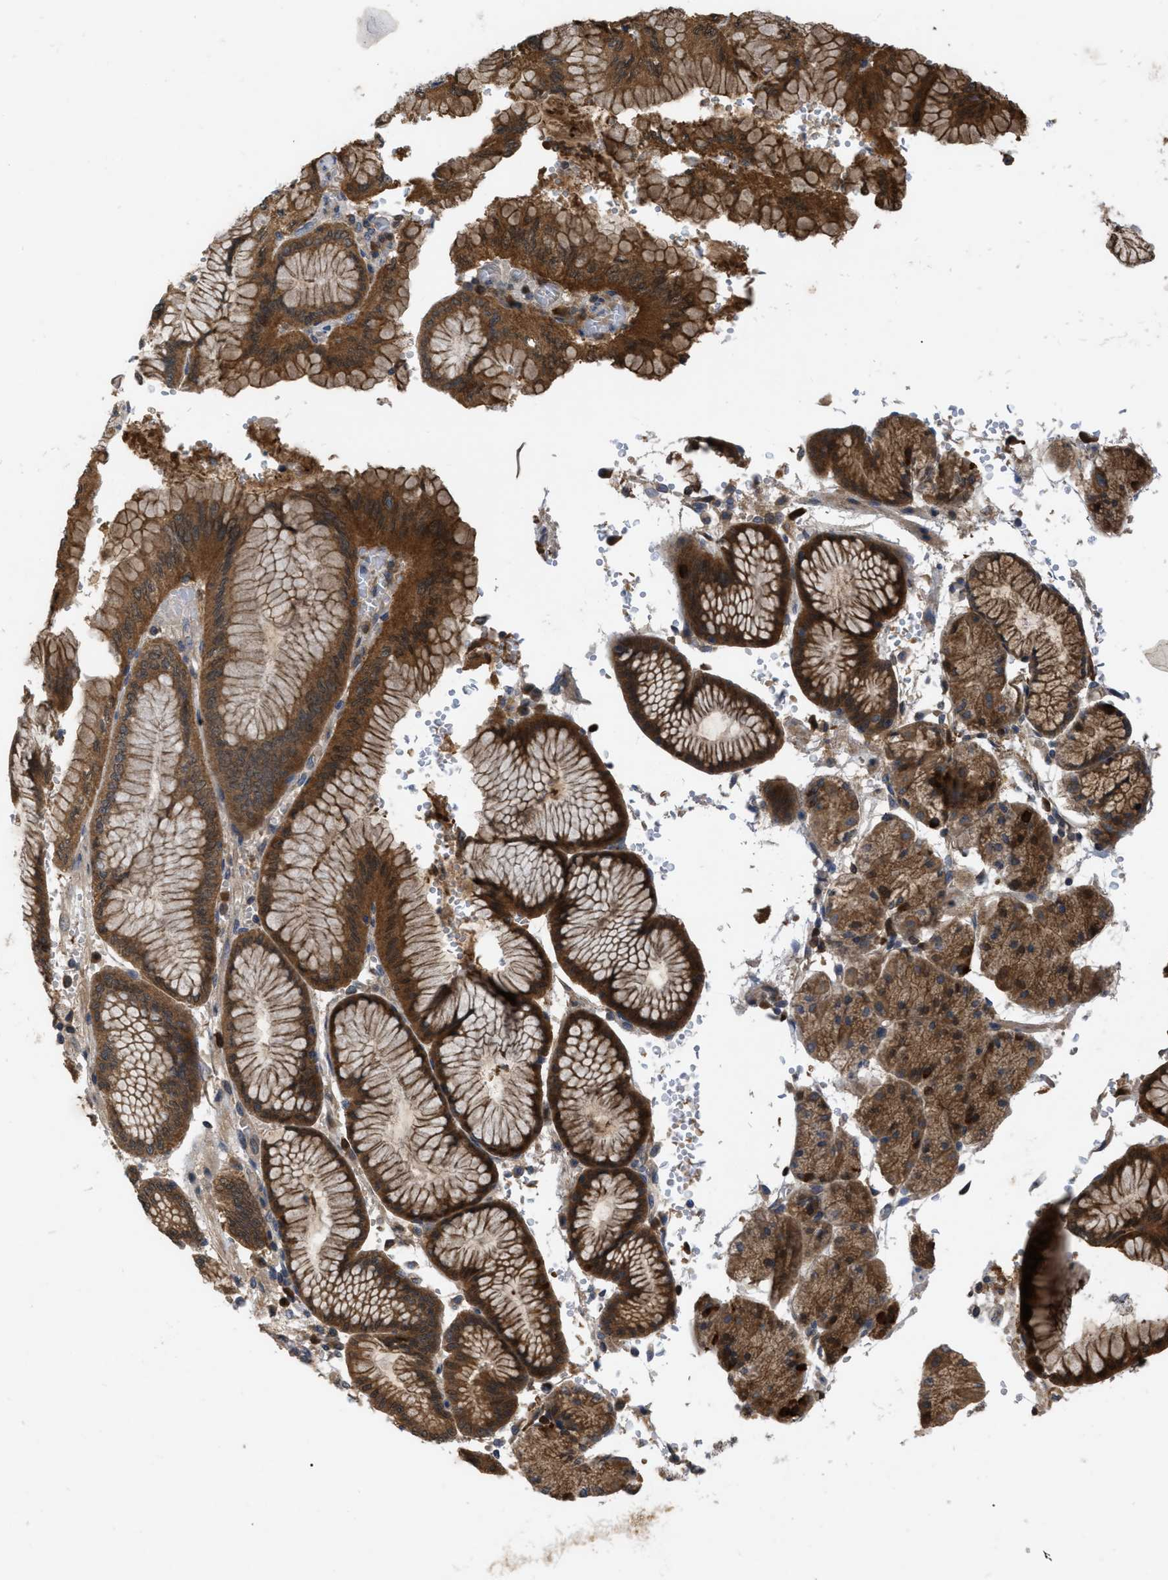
{"staining": {"intensity": "moderate", "quantity": ">75%", "location": "cytoplasmic/membranous"}, "tissue": "stomach cancer", "cell_type": "Tumor cells", "image_type": "cancer", "snomed": [{"axis": "morphology", "description": "Adenocarcinoma, NOS"}, {"axis": "topography", "description": "Stomach"}], "caption": "A high-resolution histopathology image shows IHC staining of stomach cancer, which reveals moderate cytoplasmic/membranous expression in about >75% of tumor cells.", "gene": "RAB2A", "patient": {"sex": "male", "age": 76}}